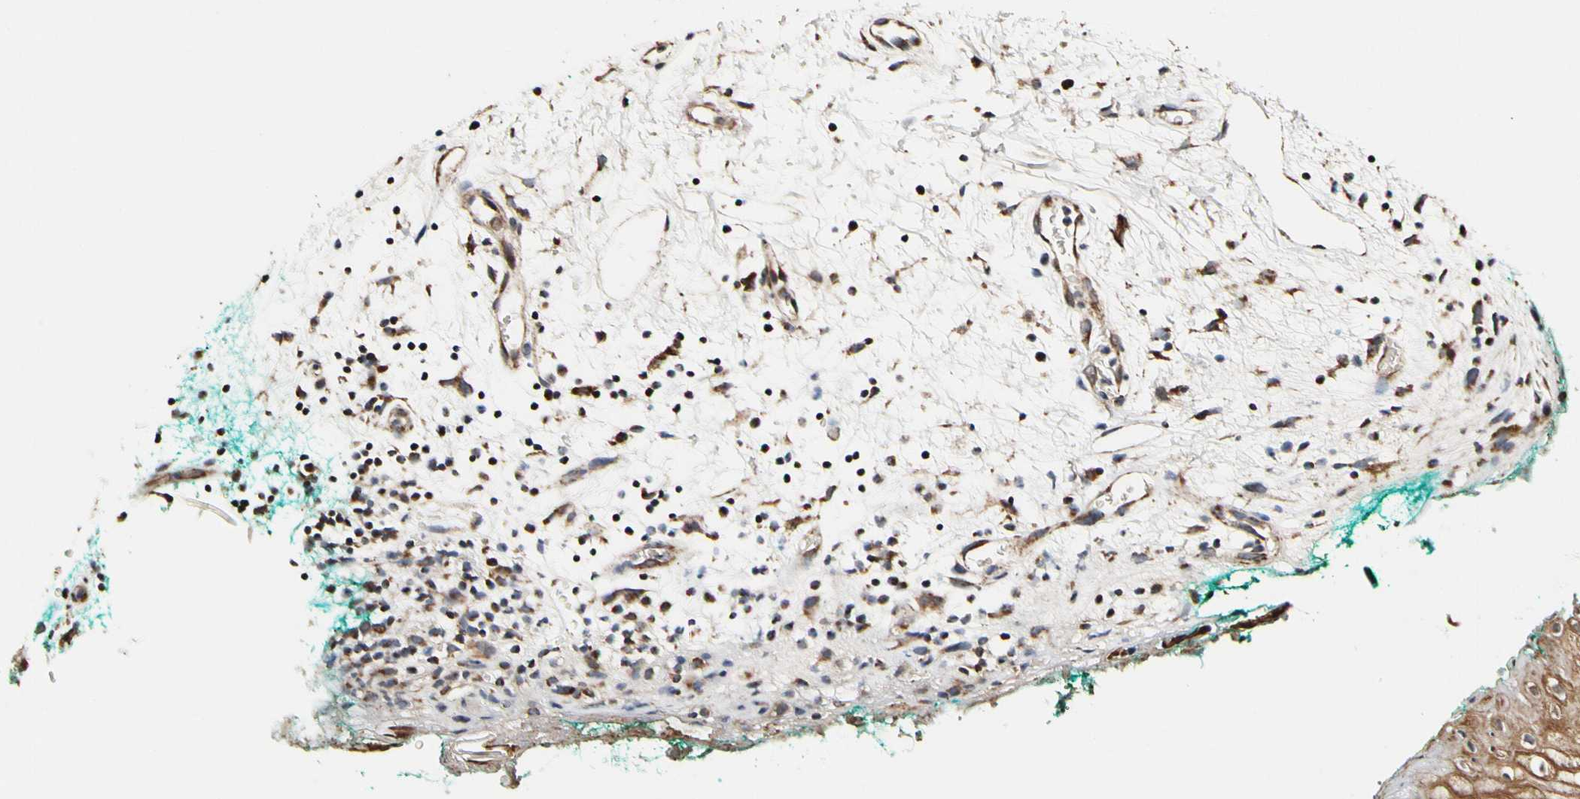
{"staining": {"intensity": "strong", "quantity": ">75%", "location": "cytoplasmic/membranous"}, "tissue": "oral mucosa", "cell_type": "Squamous epithelial cells", "image_type": "normal", "snomed": [{"axis": "morphology", "description": "Normal tissue, NOS"}, {"axis": "topography", "description": "Skeletal muscle"}, {"axis": "topography", "description": "Oral tissue"}, {"axis": "topography", "description": "Peripheral nerve tissue"}], "caption": "Immunohistochemical staining of normal oral mucosa demonstrates strong cytoplasmic/membranous protein expression in approximately >75% of squamous epithelial cells. (Brightfield microscopy of DAB IHC at high magnification).", "gene": "KHDC4", "patient": {"sex": "female", "age": 84}}